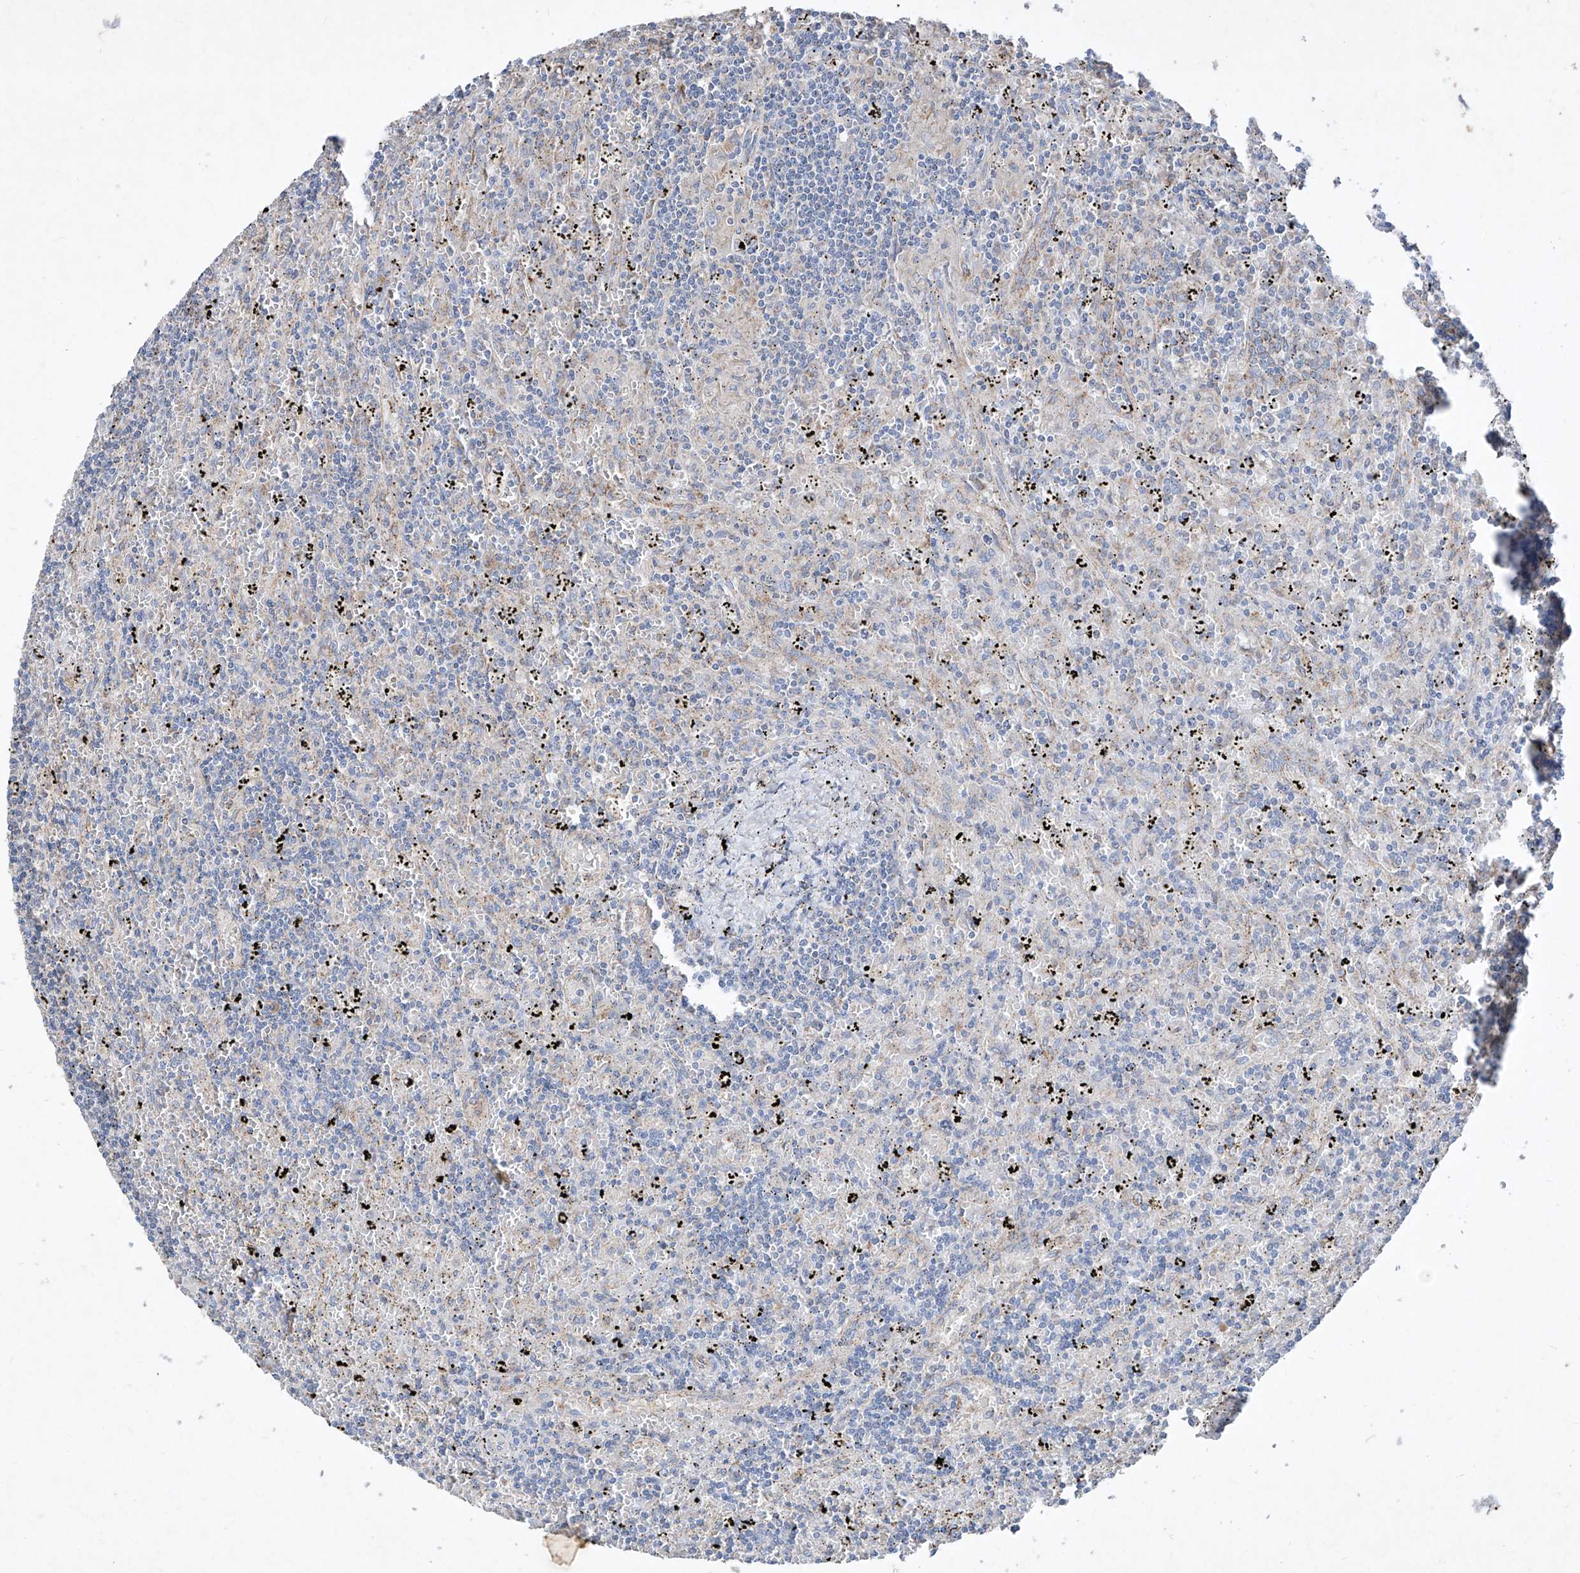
{"staining": {"intensity": "negative", "quantity": "none", "location": "none"}, "tissue": "lymphoma", "cell_type": "Tumor cells", "image_type": "cancer", "snomed": [{"axis": "morphology", "description": "Malignant lymphoma, non-Hodgkin's type, Low grade"}, {"axis": "topography", "description": "Spleen"}], "caption": "Immunohistochemistry of malignant lymphoma, non-Hodgkin's type (low-grade) shows no positivity in tumor cells. (DAB (3,3'-diaminobenzidine) immunohistochemistry (IHC) visualized using brightfield microscopy, high magnification).", "gene": "ABCD3", "patient": {"sex": "male", "age": 76}}